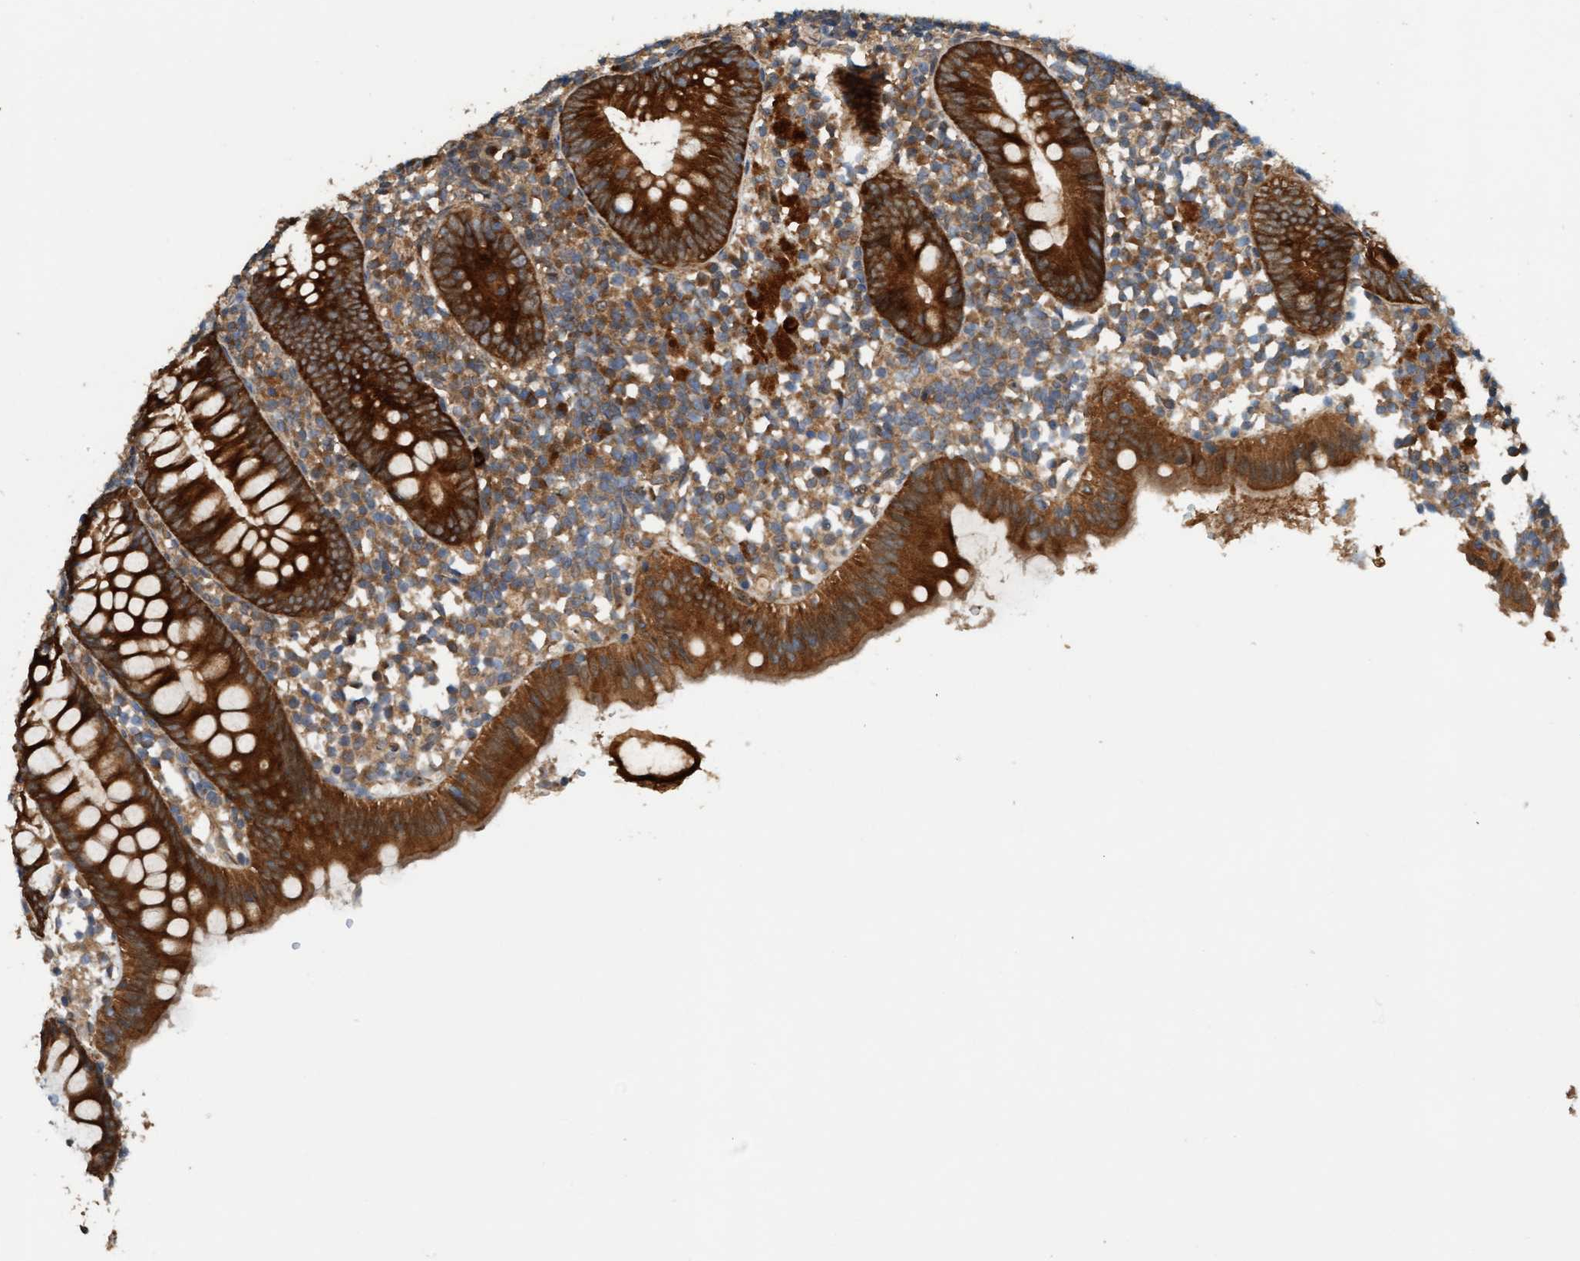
{"staining": {"intensity": "strong", "quantity": ">75%", "location": "cytoplasmic/membranous"}, "tissue": "appendix", "cell_type": "Glandular cells", "image_type": "normal", "snomed": [{"axis": "morphology", "description": "Normal tissue, NOS"}, {"axis": "topography", "description": "Appendix"}], "caption": "A high amount of strong cytoplasmic/membranous expression is present in about >75% of glandular cells in benign appendix. The protein is shown in brown color, while the nuclei are stained blue.", "gene": "MLXIP", "patient": {"sex": "female", "age": 20}}